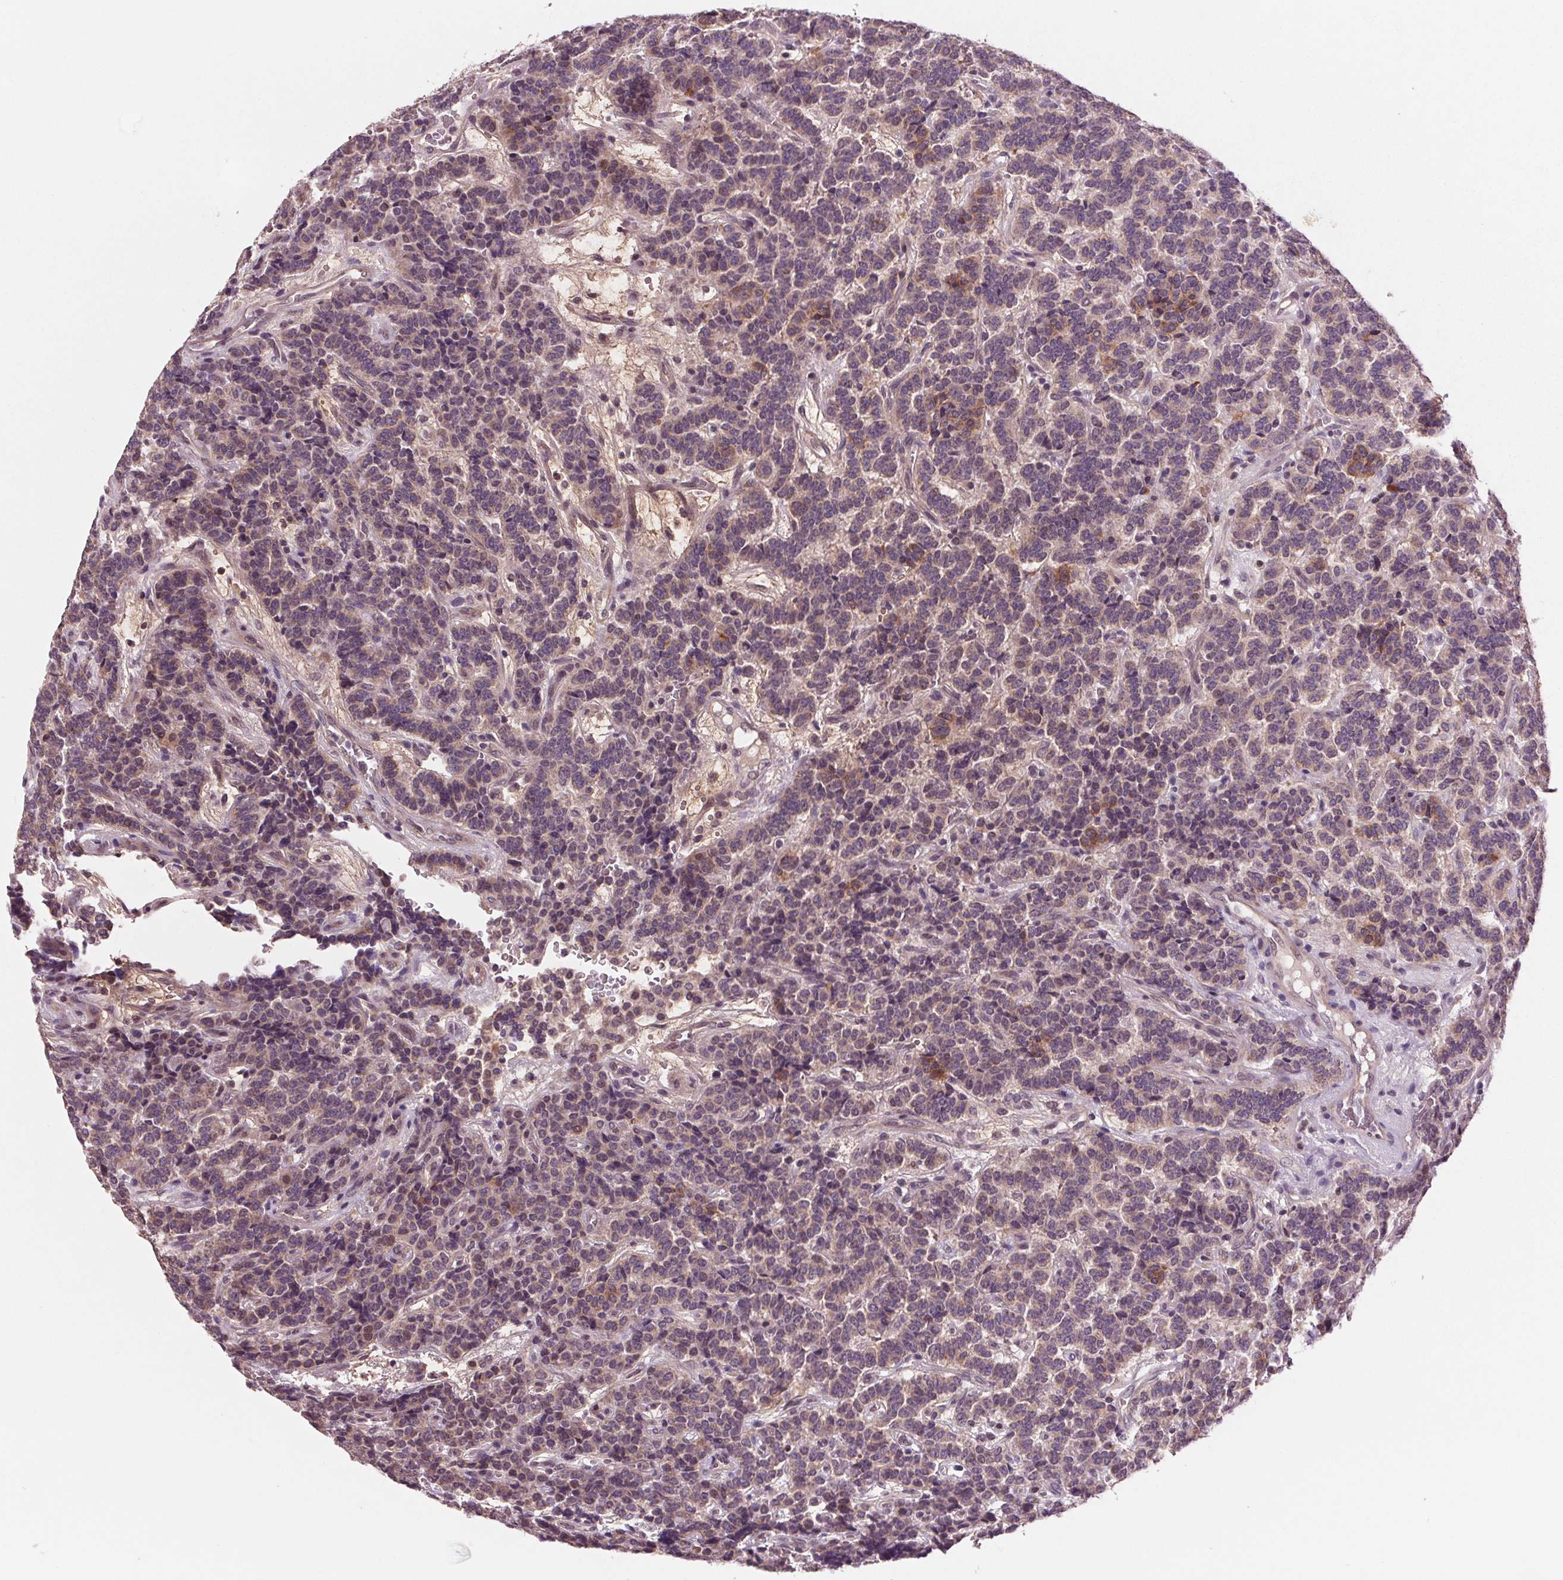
{"staining": {"intensity": "moderate", "quantity": "<25%", "location": "cytoplasmic/membranous"}, "tissue": "carcinoid", "cell_type": "Tumor cells", "image_type": "cancer", "snomed": [{"axis": "morphology", "description": "Carcinoid, malignant, NOS"}, {"axis": "topography", "description": "Pancreas"}], "caption": "IHC (DAB) staining of human carcinoid displays moderate cytoplasmic/membranous protein positivity in about <25% of tumor cells. (IHC, brightfield microscopy, high magnification).", "gene": "MAPK8", "patient": {"sex": "male", "age": 36}}